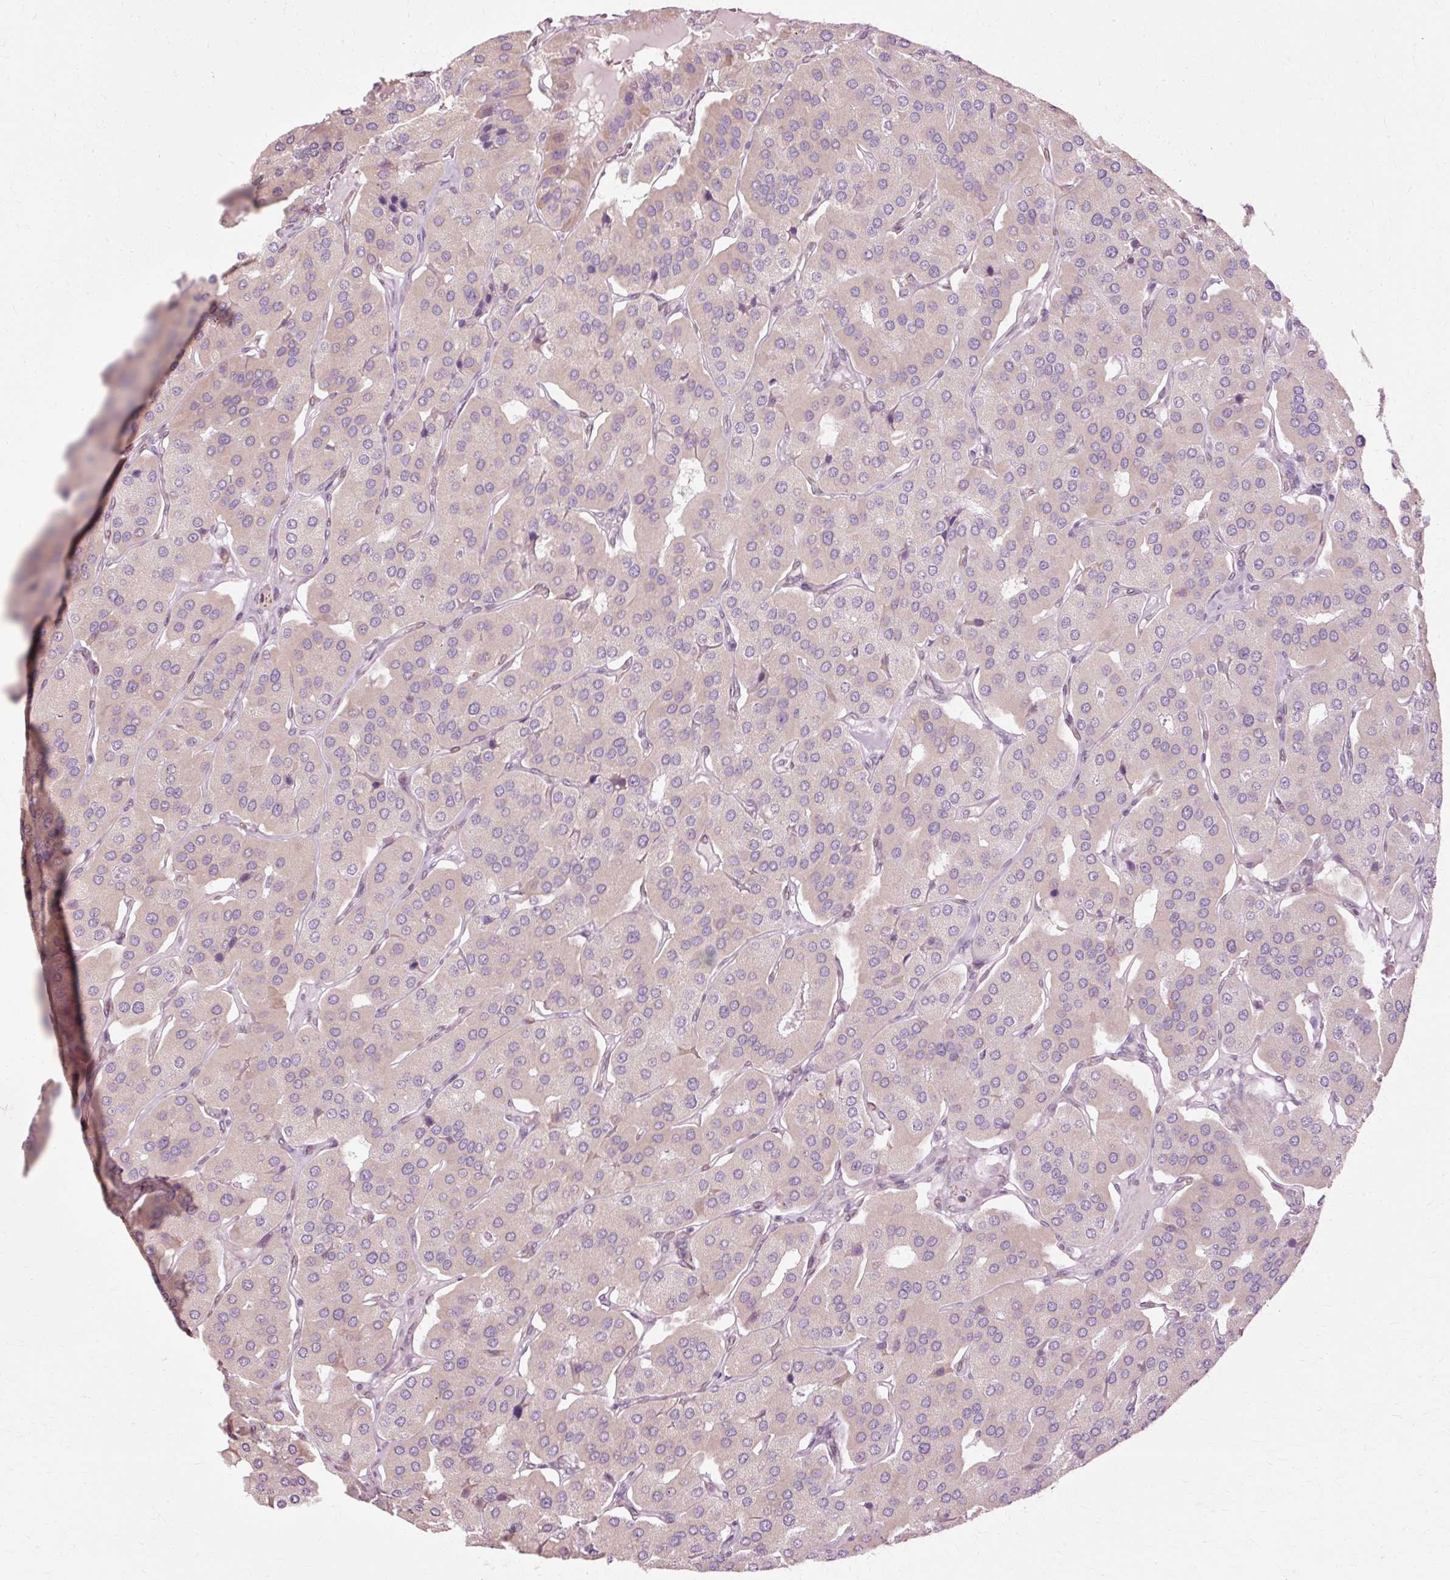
{"staining": {"intensity": "negative", "quantity": "none", "location": "none"}, "tissue": "parathyroid gland", "cell_type": "Glandular cells", "image_type": "normal", "snomed": [{"axis": "morphology", "description": "Normal tissue, NOS"}, {"axis": "morphology", "description": "Adenoma, NOS"}, {"axis": "topography", "description": "Parathyroid gland"}], "caption": "Protein analysis of benign parathyroid gland shows no significant expression in glandular cells.", "gene": "RANBP2", "patient": {"sex": "female", "age": 86}}